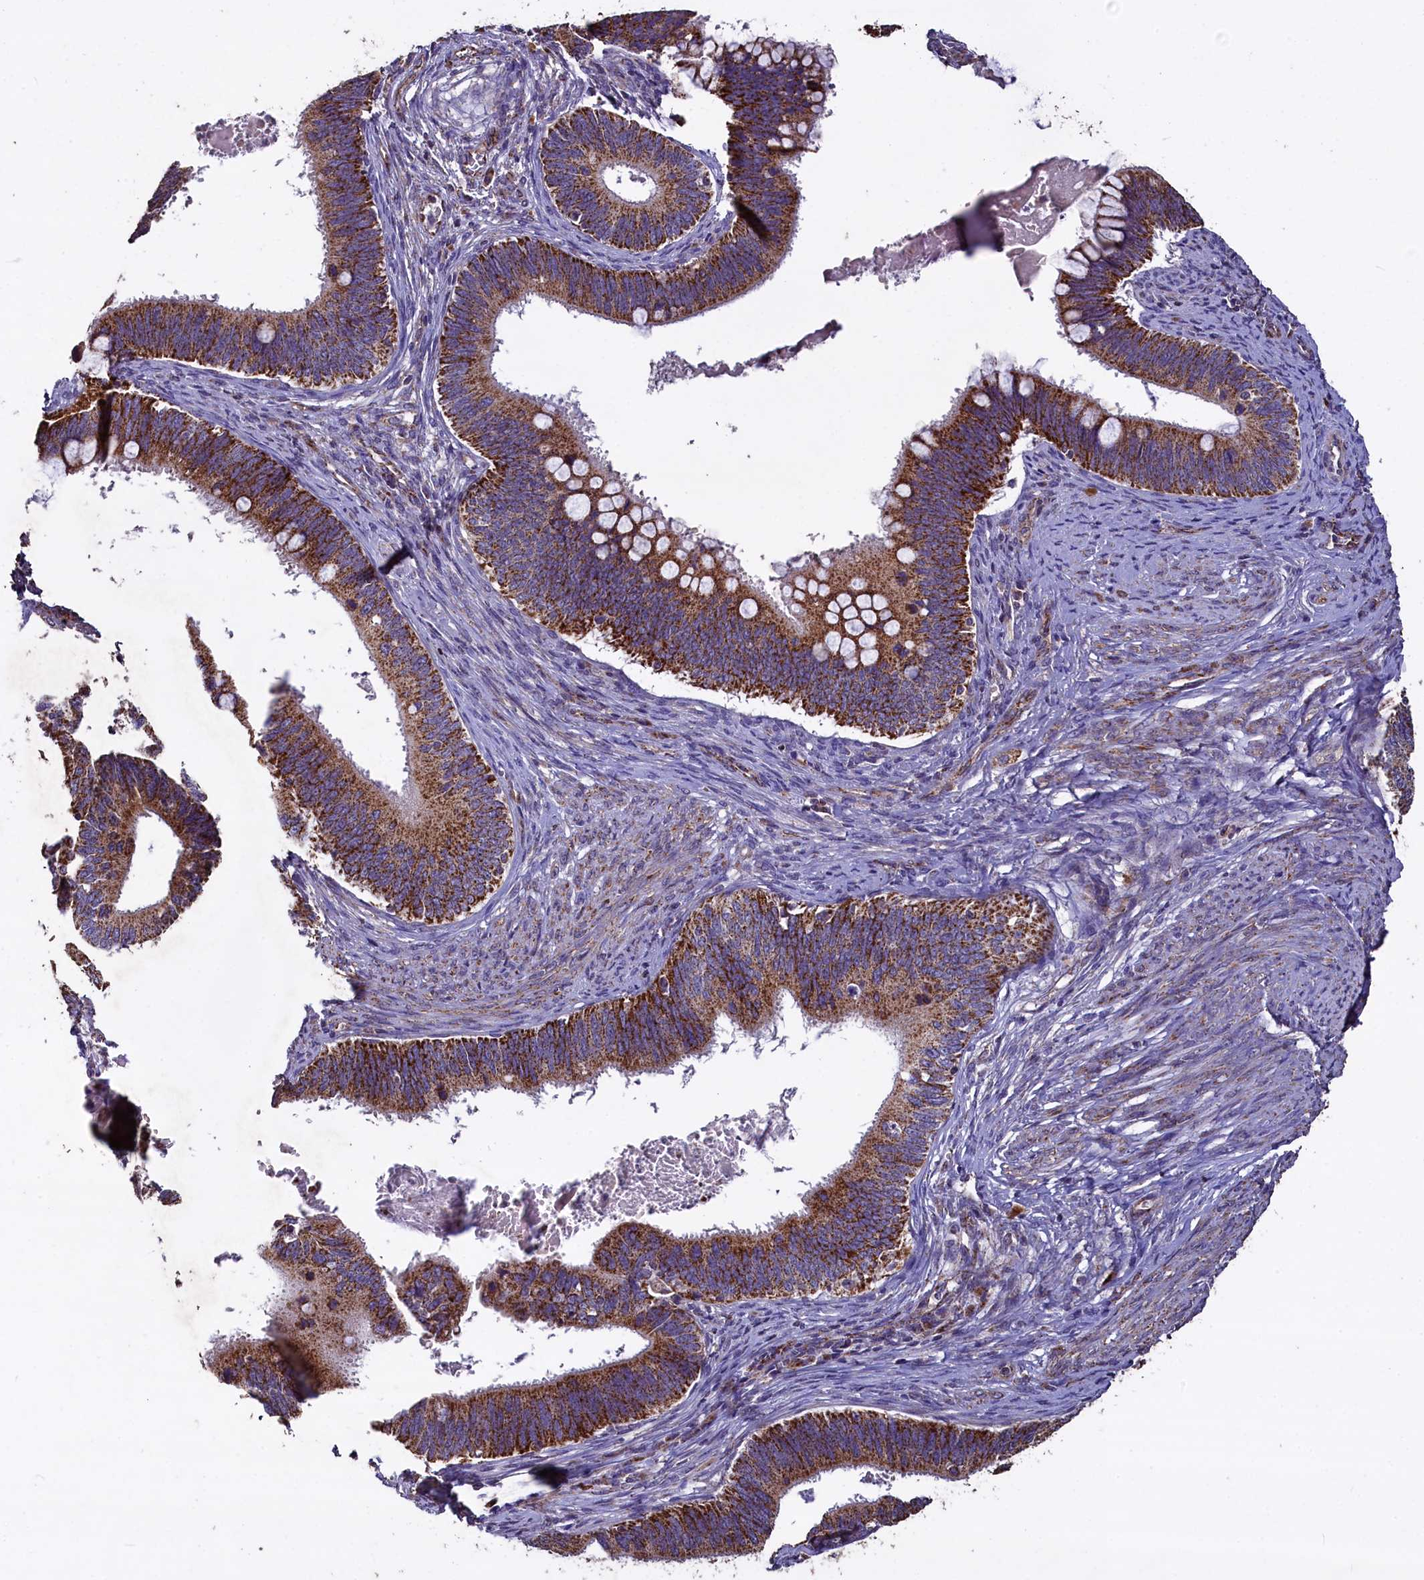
{"staining": {"intensity": "strong", "quantity": ">75%", "location": "cytoplasmic/membranous"}, "tissue": "cervical cancer", "cell_type": "Tumor cells", "image_type": "cancer", "snomed": [{"axis": "morphology", "description": "Adenocarcinoma, NOS"}, {"axis": "topography", "description": "Cervix"}], "caption": "IHC micrograph of neoplastic tissue: human adenocarcinoma (cervical) stained using immunohistochemistry shows high levels of strong protein expression localized specifically in the cytoplasmic/membranous of tumor cells, appearing as a cytoplasmic/membranous brown color.", "gene": "COQ9", "patient": {"sex": "female", "age": 42}}